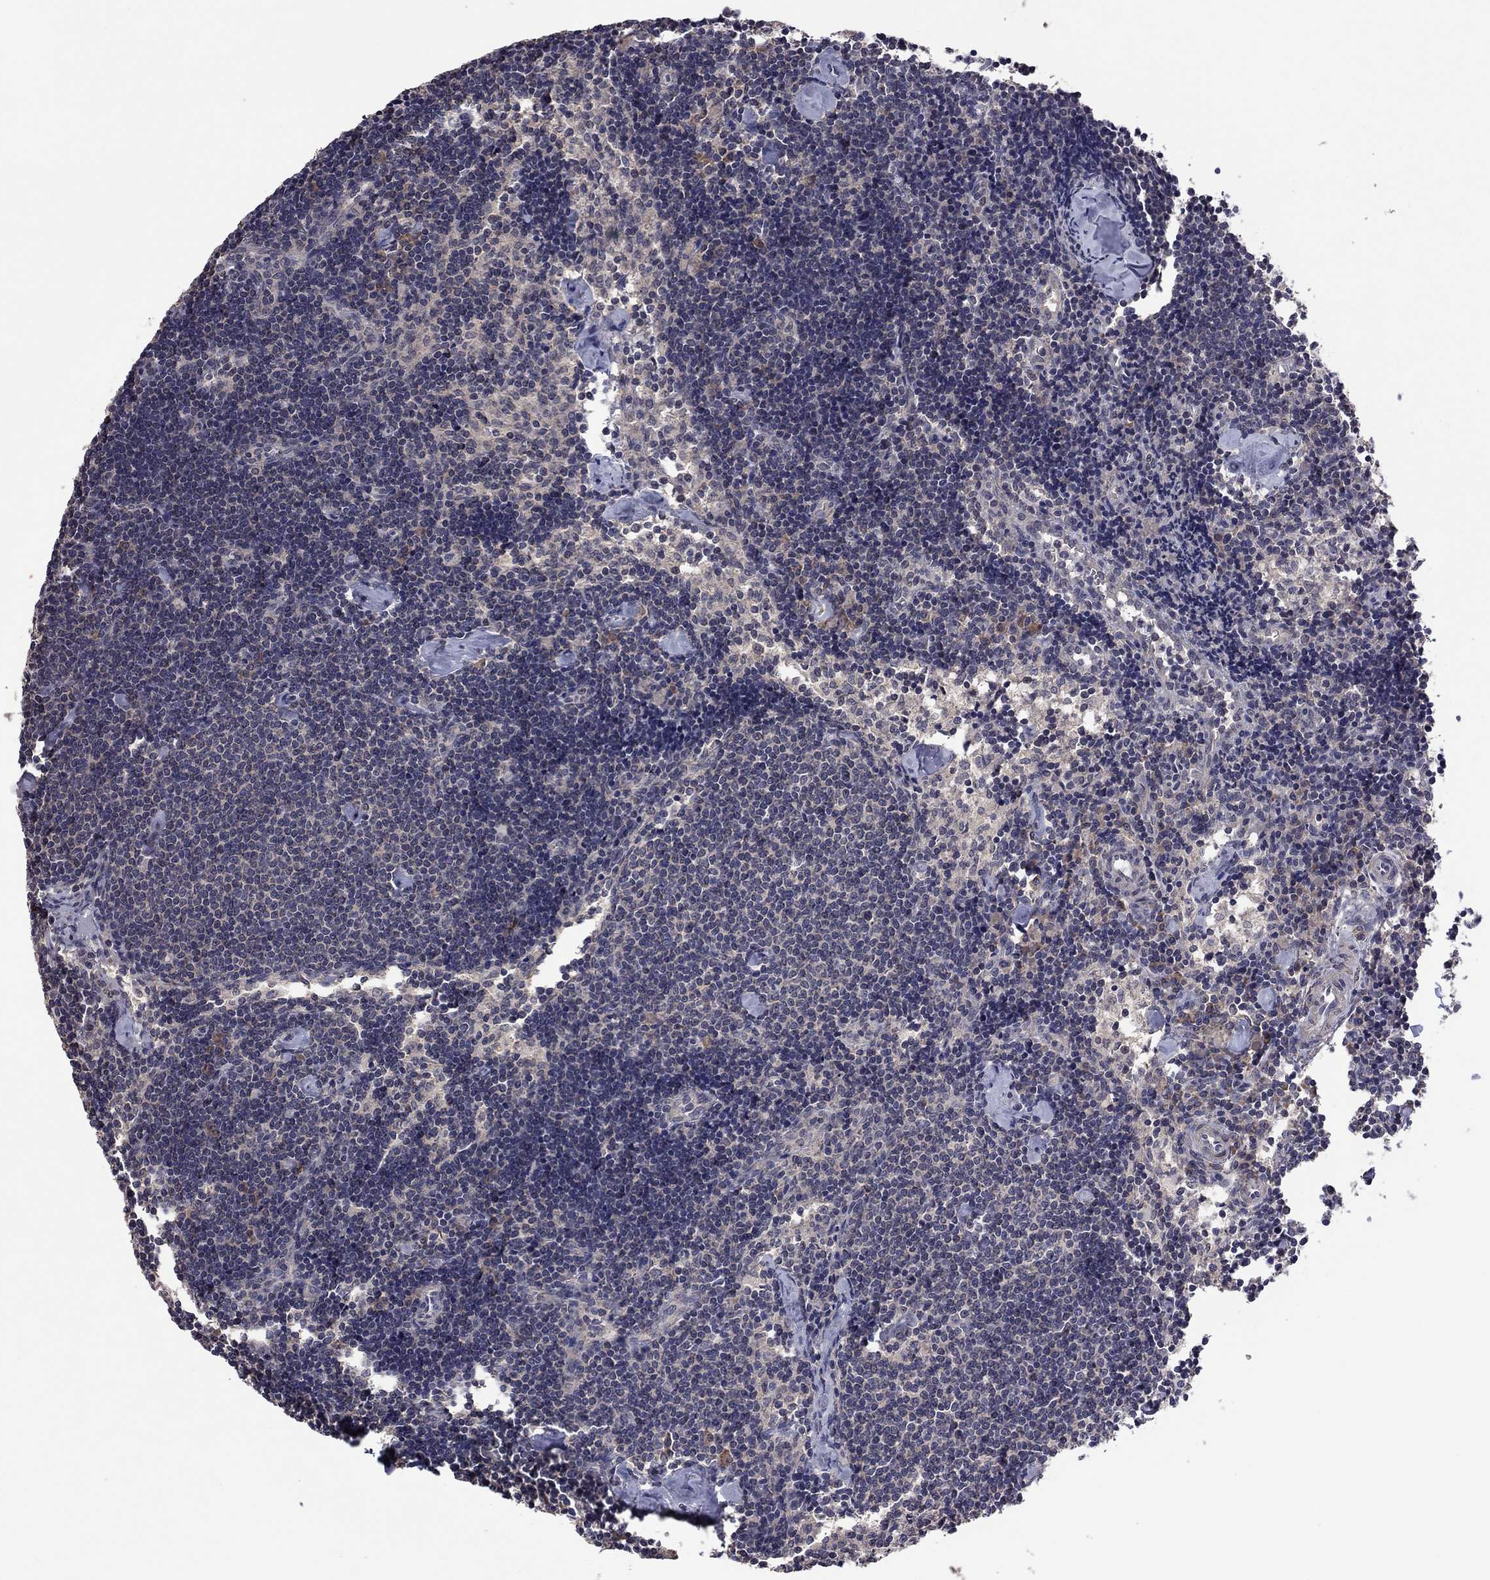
{"staining": {"intensity": "negative", "quantity": "none", "location": "none"}, "tissue": "lymph node", "cell_type": "Germinal center cells", "image_type": "normal", "snomed": [{"axis": "morphology", "description": "Normal tissue, NOS"}, {"axis": "topography", "description": "Lymph node"}], "caption": "Immunohistochemical staining of benign lymph node displays no significant positivity in germinal center cells.", "gene": "TSNARE1", "patient": {"sex": "female", "age": 42}}